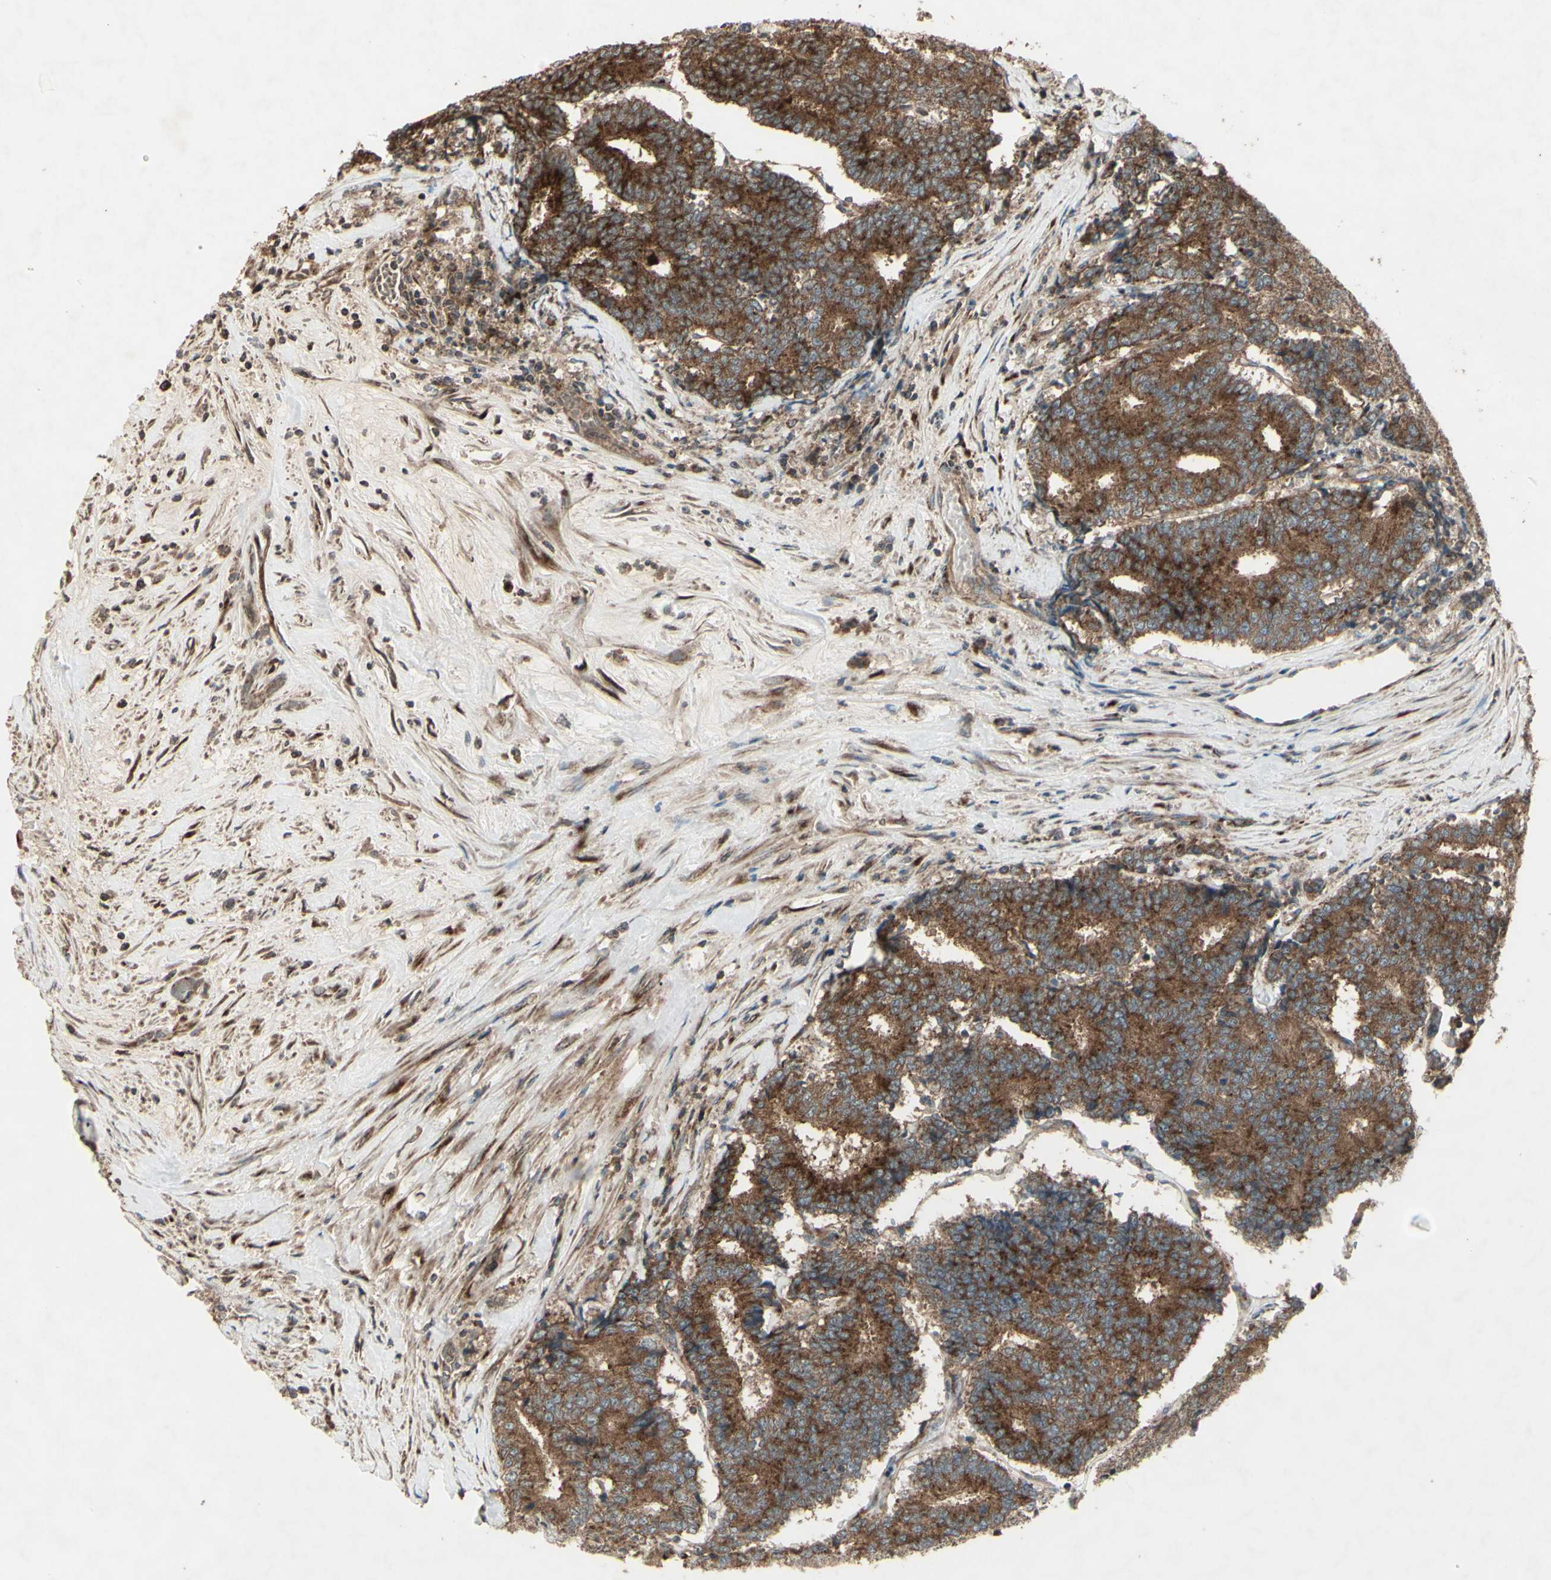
{"staining": {"intensity": "strong", "quantity": ">75%", "location": "cytoplasmic/membranous"}, "tissue": "prostate cancer", "cell_type": "Tumor cells", "image_type": "cancer", "snomed": [{"axis": "morphology", "description": "Normal tissue, NOS"}, {"axis": "morphology", "description": "Adenocarcinoma, High grade"}, {"axis": "topography", "description": "Prostate"}, {"axis": "topography", "description": "Seminal veicle"}], "caption": "Approximately >75% of tumor cells in prostate adenocarcinoma (high-grade) exhibit strong cytoplasmic/membranous protein staining as visualized by brown immunohistochemical staining.", "gene": "AP1G1", "patient": {"sex": "male", "age": 55}}